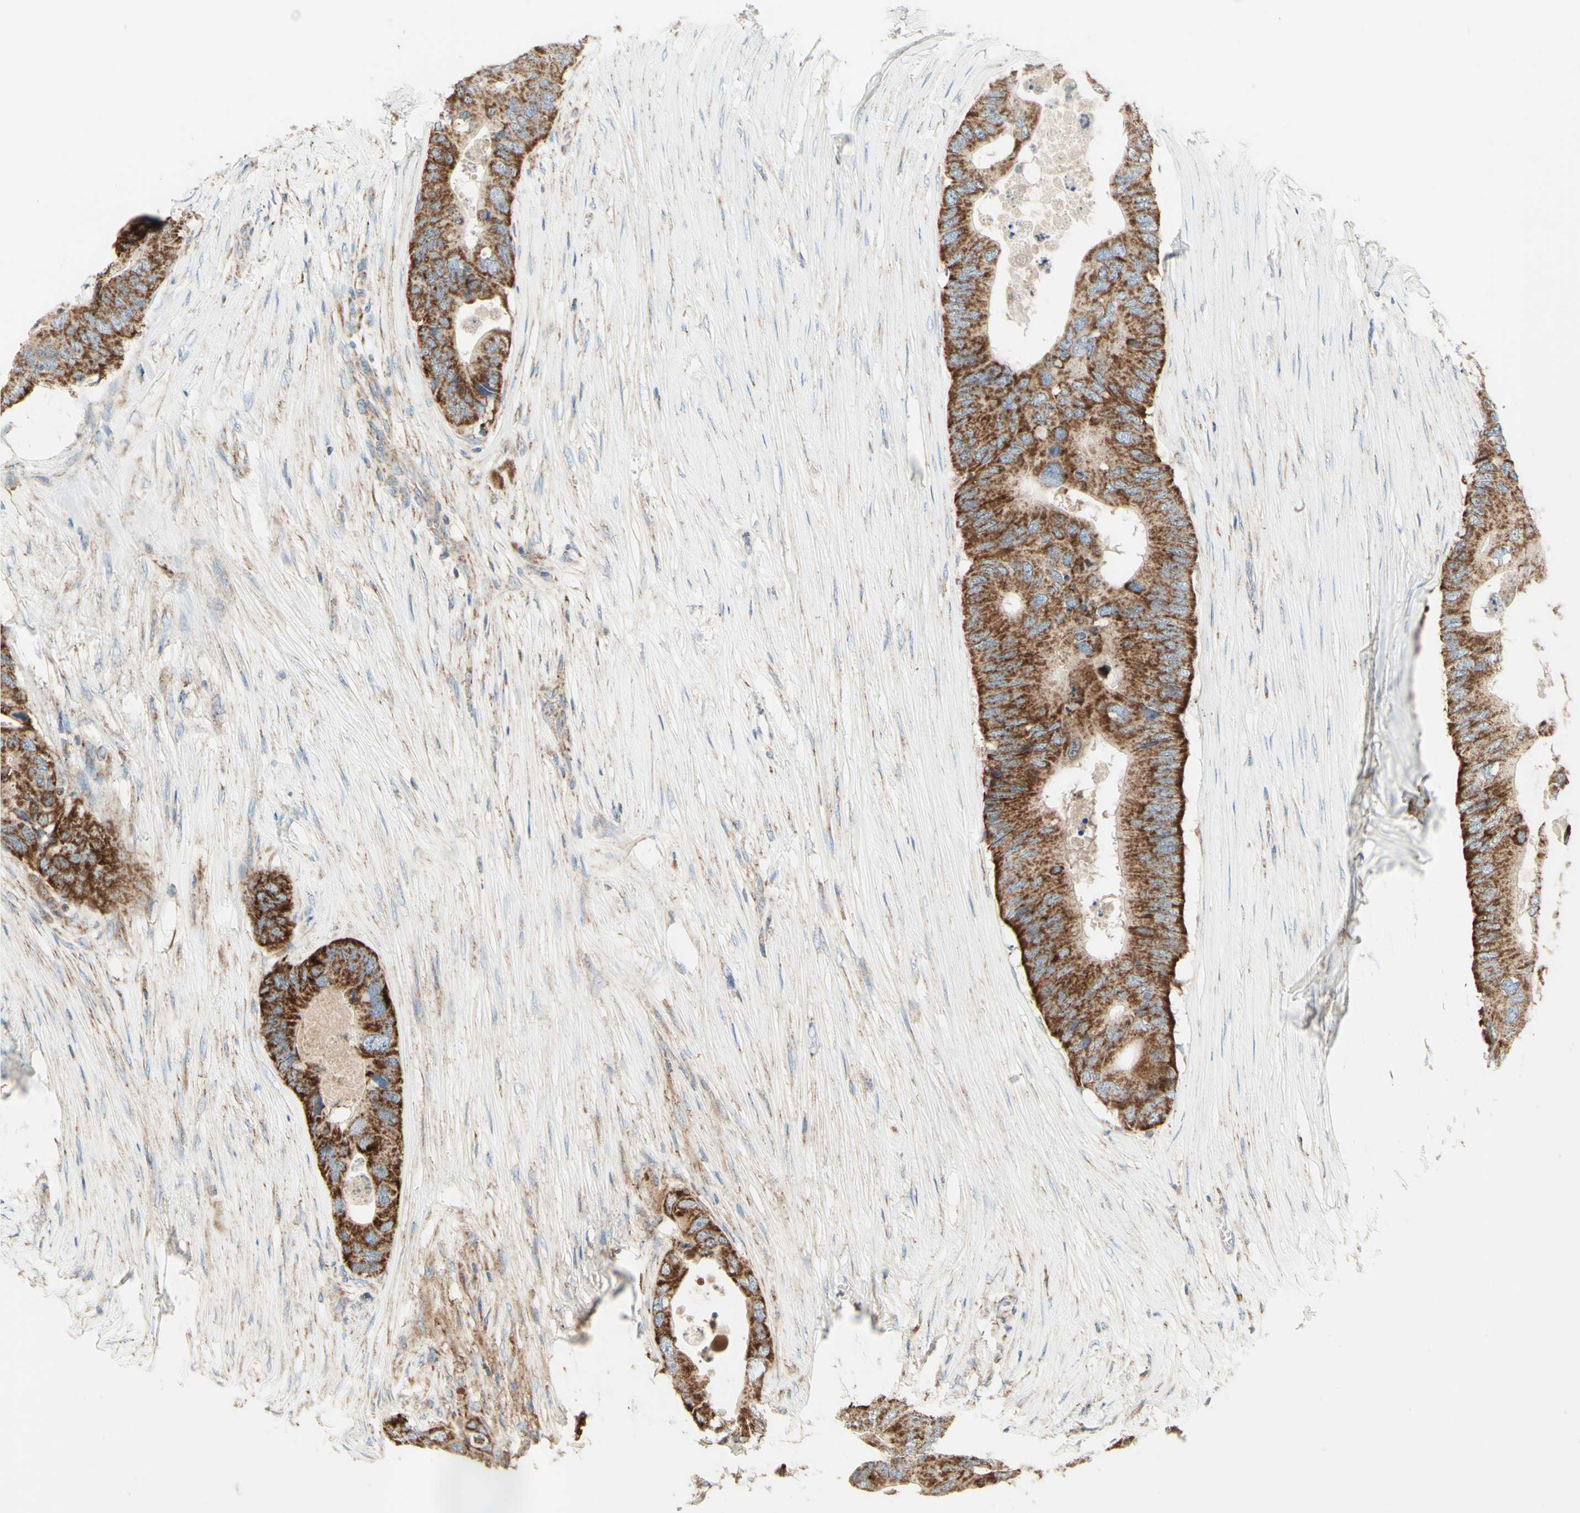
{"staining": {"intensity": "strong", "quantity": ">75%", "location": "cytoplasmic/membranous"}, "tissue": "colorectal cancer", "cell_type": "Tumor cells", "image_type": "cancer", "snomed": [{"axis": "morphology", "description": "Adenocarcinoma, NOS"}, {"axis": "topography", "description": "Colon"}], "caption": "The histopathology image reveals a brown stain indicating the presence of a protein in the cytoplasmic/membranous of tumor cells in colorectal adenocarcinoma.", "gene": "ARMC10", "patient": {"sex": "male", "age": 71}}